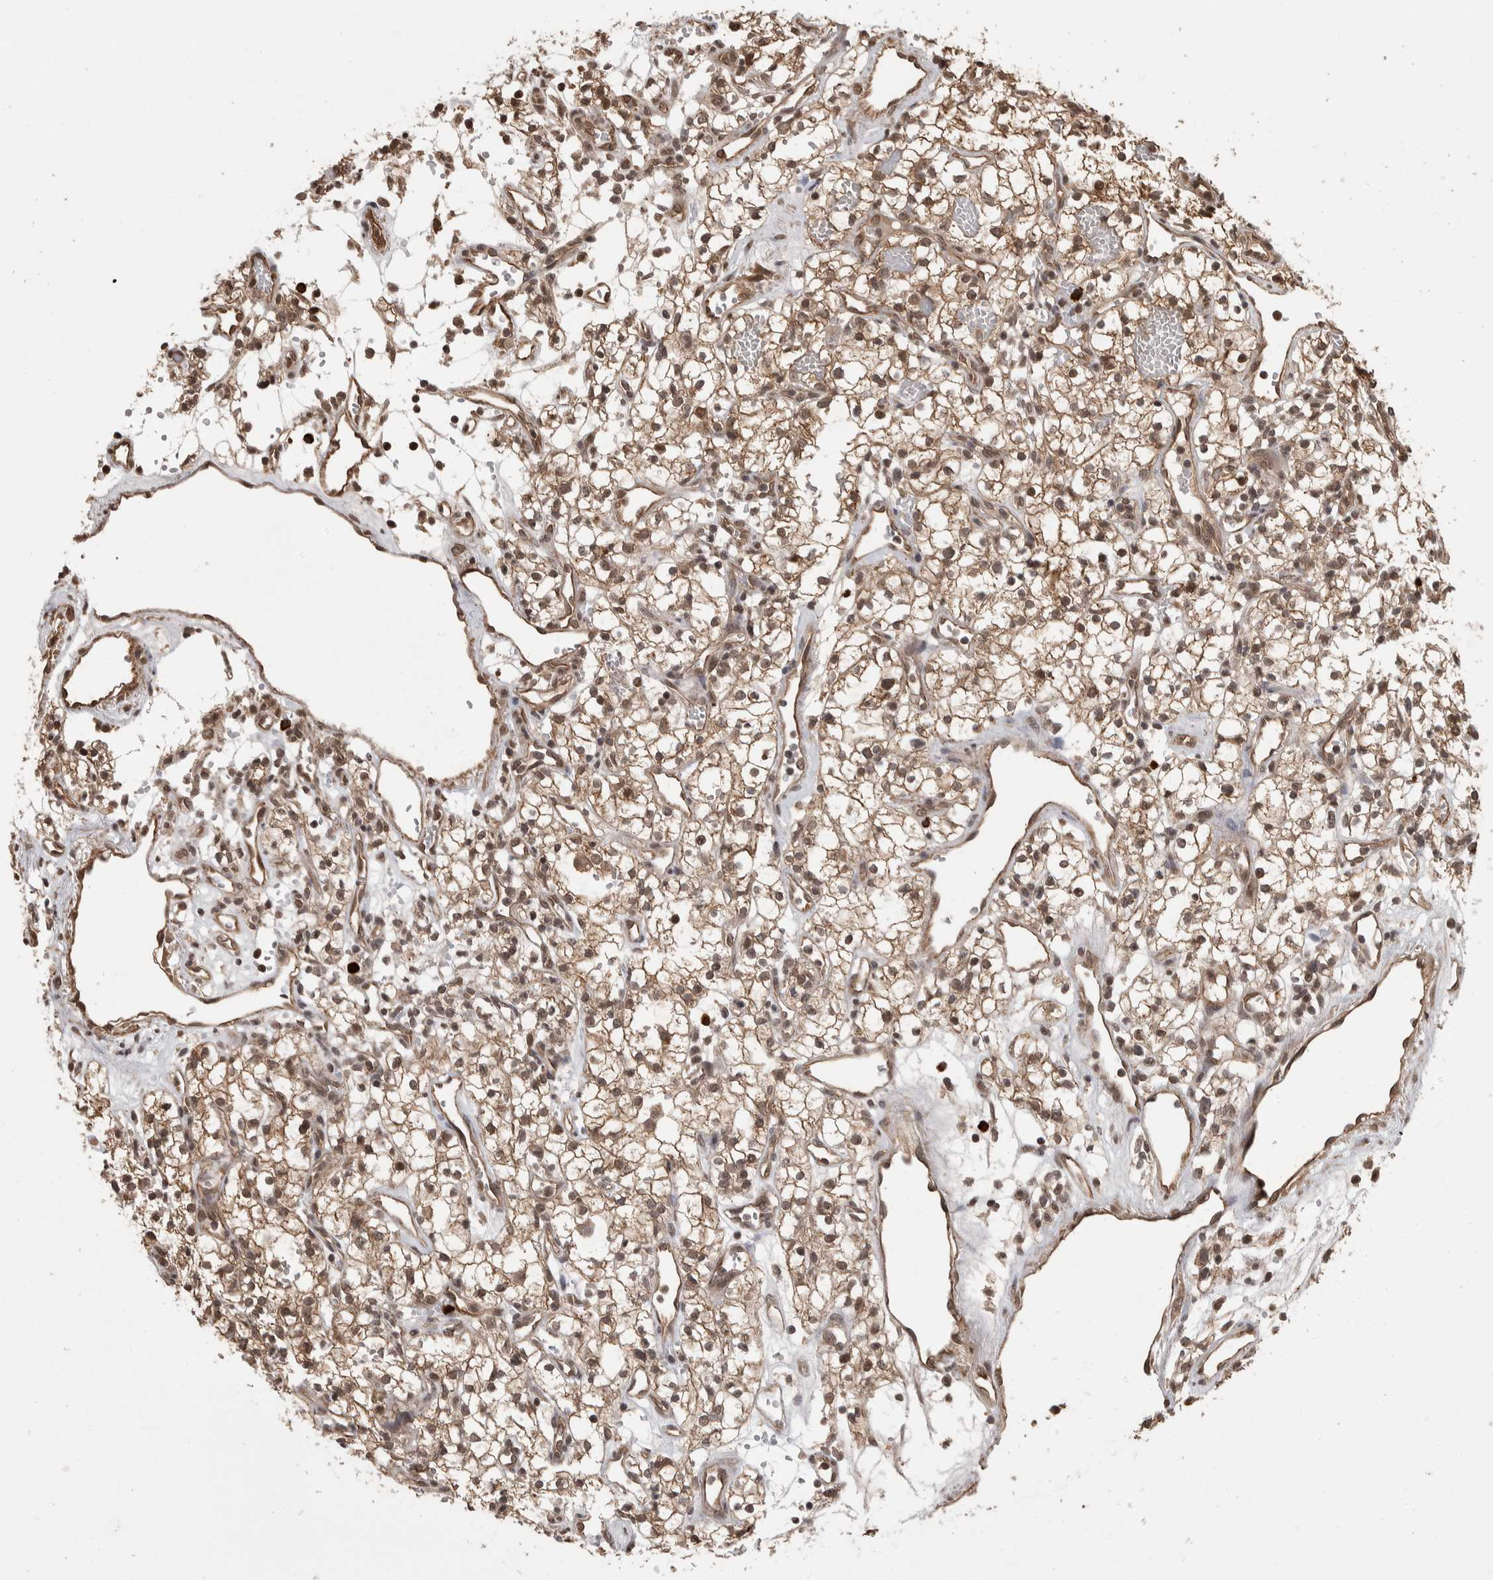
{"staining": {"intensity": "moderate", "quantity": ">75%", "location": "cytoplasmic/membranous,nuclear"}, "tissue": "renal cancer", "cell_type": "Tumor cells", "image_type": "cancer", "snomed": [{"axis": "morphology", "description": "Adenocarcinoma, NOS"}, {"axis": "topography", "description": "Kidney"}], "caption": "Immunohistochemistry (DAB (3,3'-diaminobenzidine)) staining of human adenocarcinoma (renal) displays moderate cytoplasmic/membranous and nuclear protein expression in about >75% of tumor cells.", "gene": "ZNF592", "patient": {"sex": "male", "age": 59}}